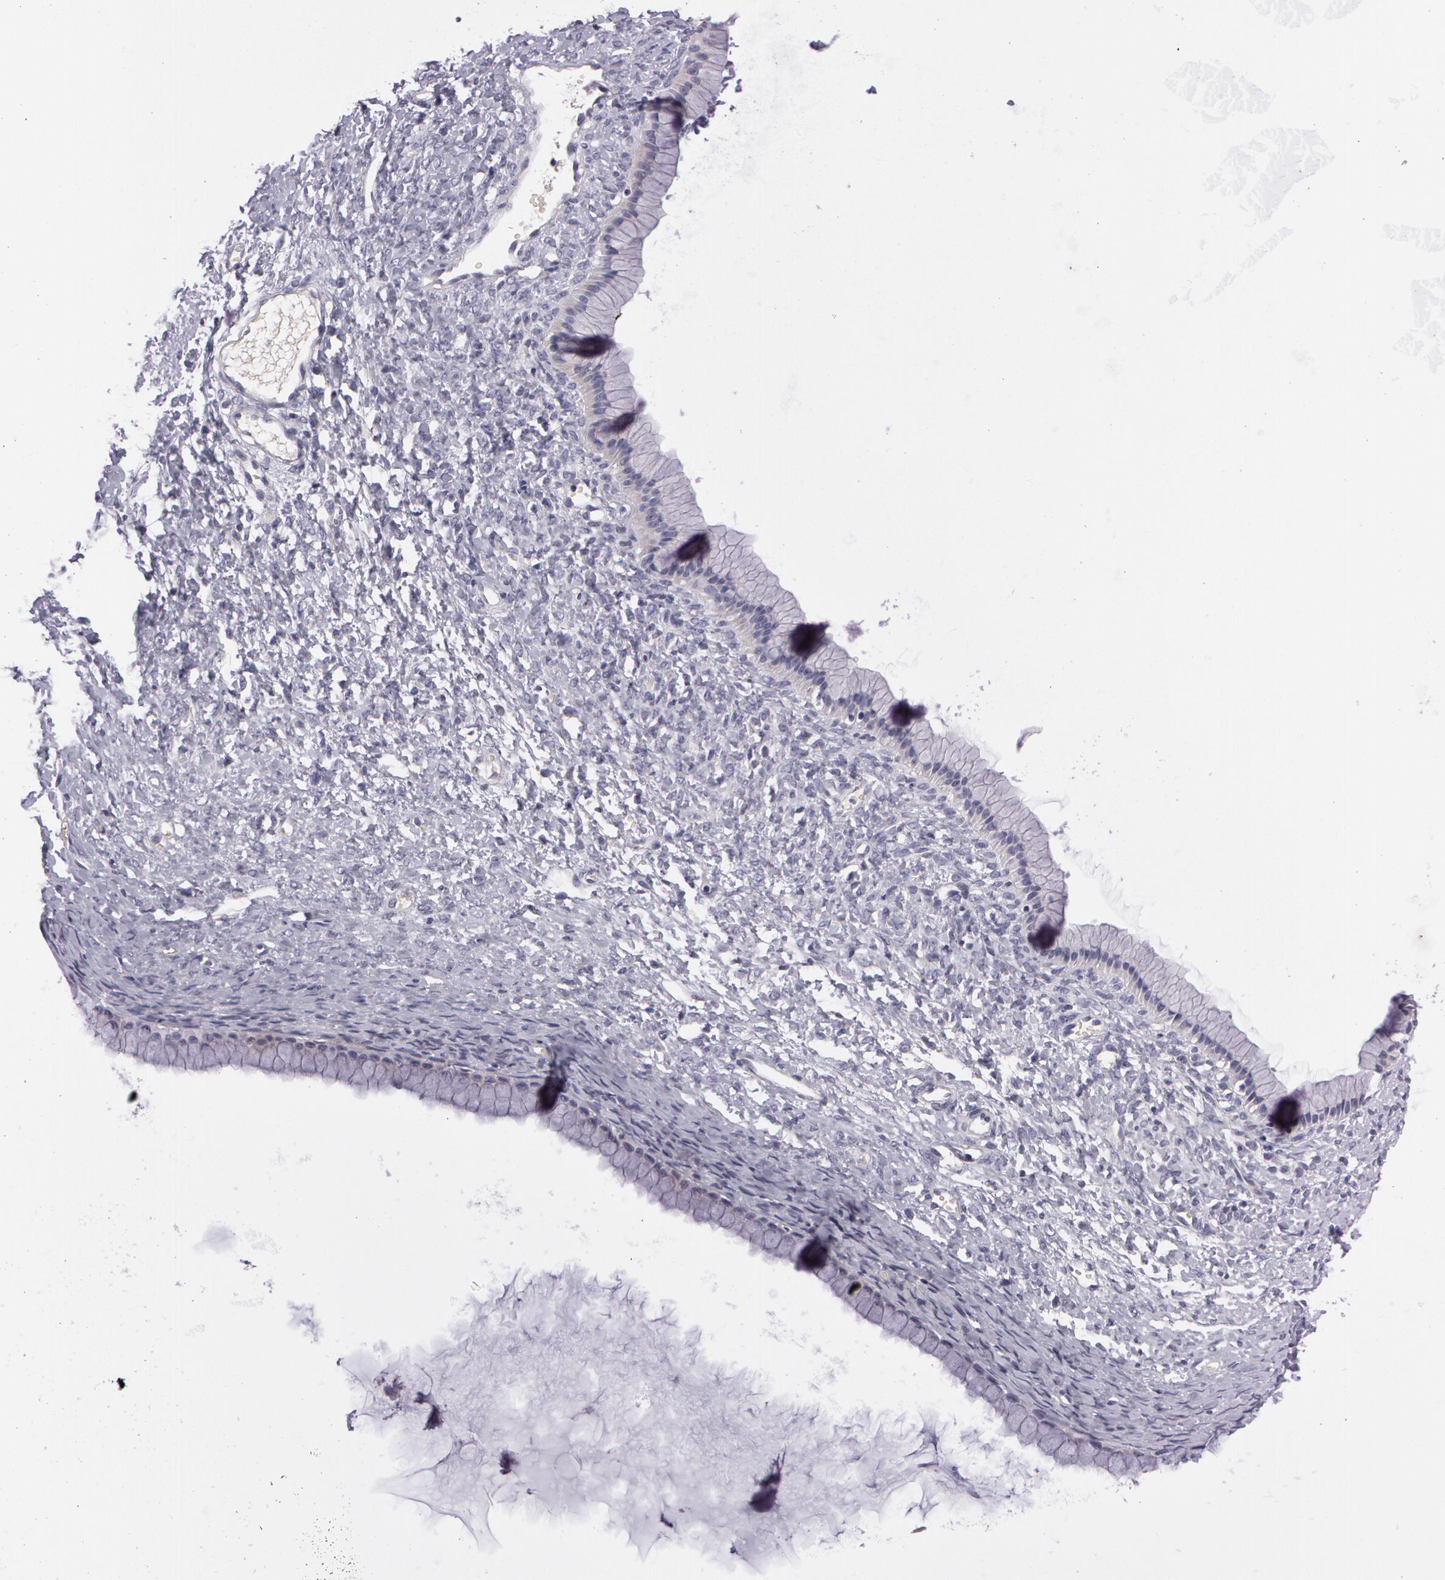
{"staining": {"intensity": "negative", "quantity": "none", "location": "none"}, "tissue": "ovarian cancer", "cell_type": "Tumor cells", "image_type": "cancer", "snomed": [{"axis": "morphology", "description": "Cystadenocarcinoma, mucinous, NOS"}, {"axis": "topography", "description": "Ovary"}], "caption": "Ovarian cancer (mucinous cystadenocarcinoma) was stained to show a protein in brown. There is no significant staining in tumor cells.", "gene": "MXRA5", "patient": {"sex": "female", "age": 25}}